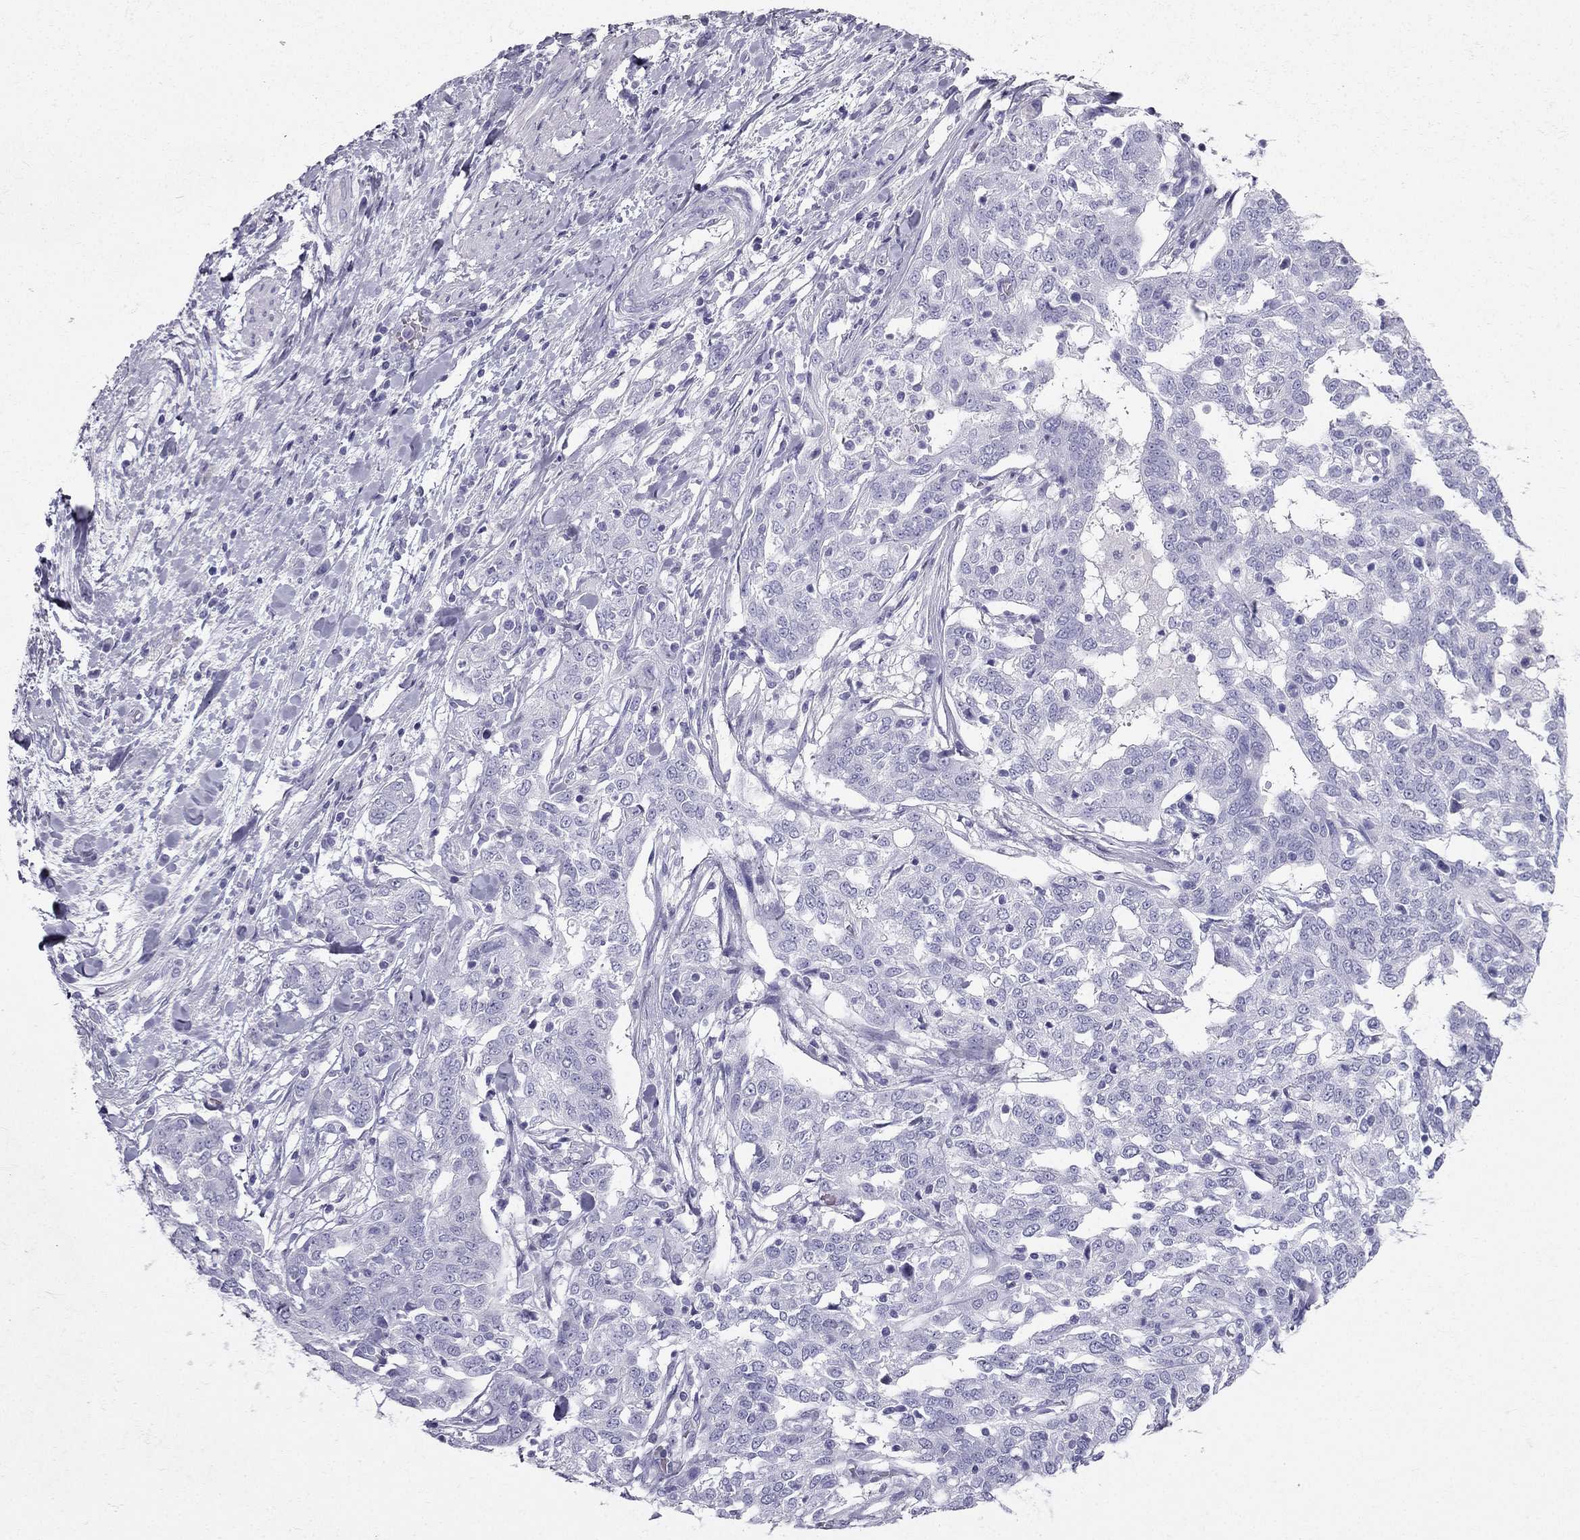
{"staining": {"intensity": "negative", "quantity": "none", "location": "none"}, "tissue": "ovarian cancer", "cell_type": "Tumor cells", "image_type": "cancer", "snomed": [{"axis": "morphology", "description": "Cystadenocarcinoma, serous, NOS"}, {"axis": "topography", "description": "Ovary"}], "caption": "Immunohistochemistry micrograph of human ovarian serous cystadenocarcinoma stained for a protein (brown), which demonstrates no expression in tumor cells.", "gene": "TFF3", "patient": {"sex": "female", "age": 67}}